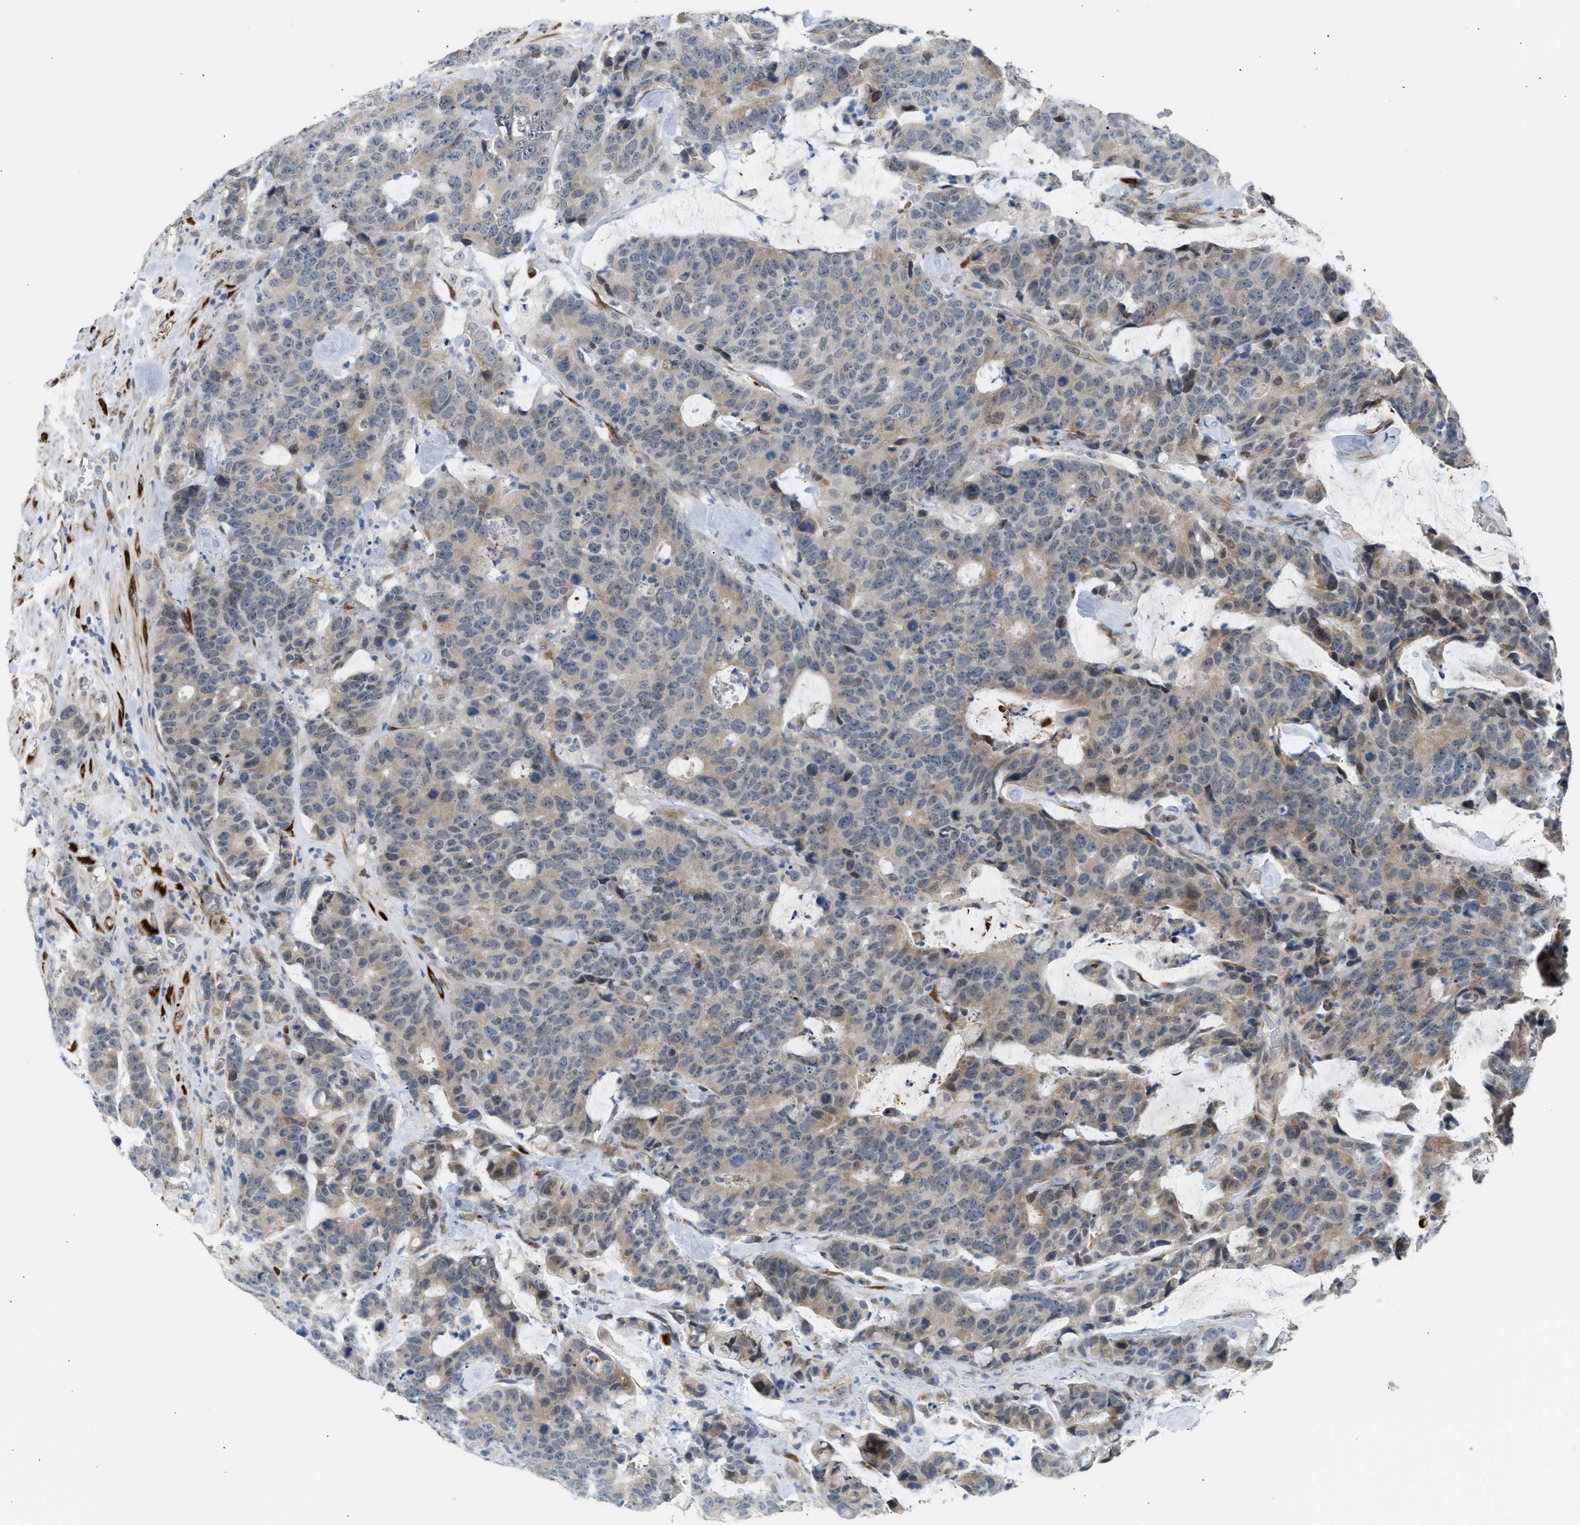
{"staining": {"intensity": "weak", "quantity": ">75%", "location": "cytoplasmic/membranous"}, "tissue": "colorectal cancer", "cell_type": "Tumor cells", "image_type": "cancer", "snomed": [{"axis": "morphology", "description": "Adenocarcinoma, NOS"}, {"axis": "topography", "description": "Colon"}], "caption": "Protein staining of colorectal adenocarcinoma tissue shows weak cytoplasmic/membranous staining in approximately >75% of tumor cells.", "gene": "KCNC2", "patient": {"sex": "female", "age": 86}}